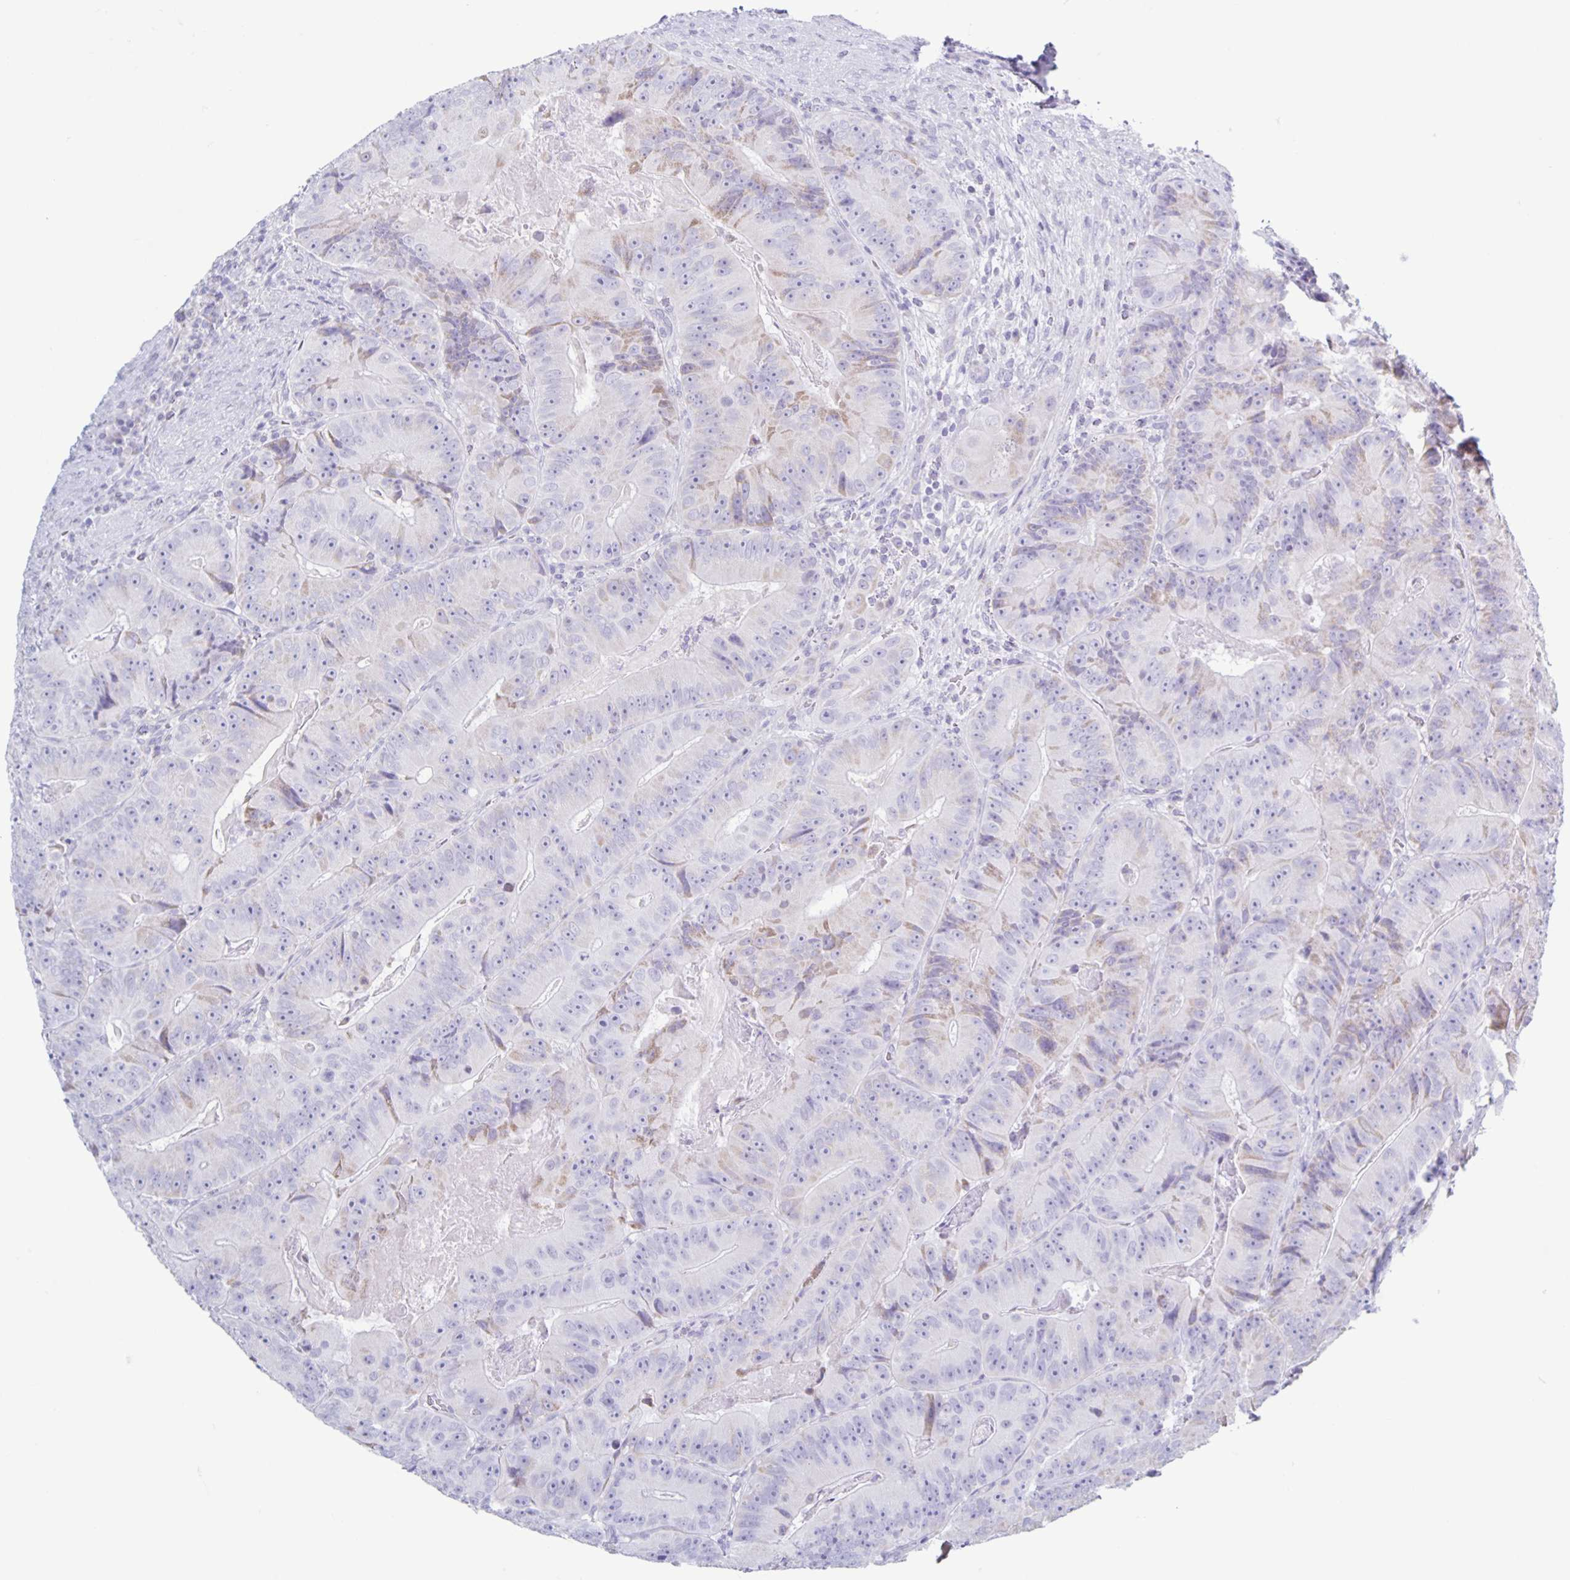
{"staining": {"intensity": "negative", "quantity": "none", "location": "none"}, "tissue": "colorectal cancer", "cell_type": "Tumor cells", "image_type": "cancer", "snomed": [{"axis": "morphology", "description": "Adenocarcinoma, NOS"}, {"axis": "topography", "description": "Colon"}], "caption": "This histopathology image is of colorectal cancer (adenocarcinoma) stained with IHC to label a protein in brown with the nuclei are counter-stained blue. There is no staining in tumor cells.", "gene": "CT45A5", "patient": {"sex": "female", "age": 86}}